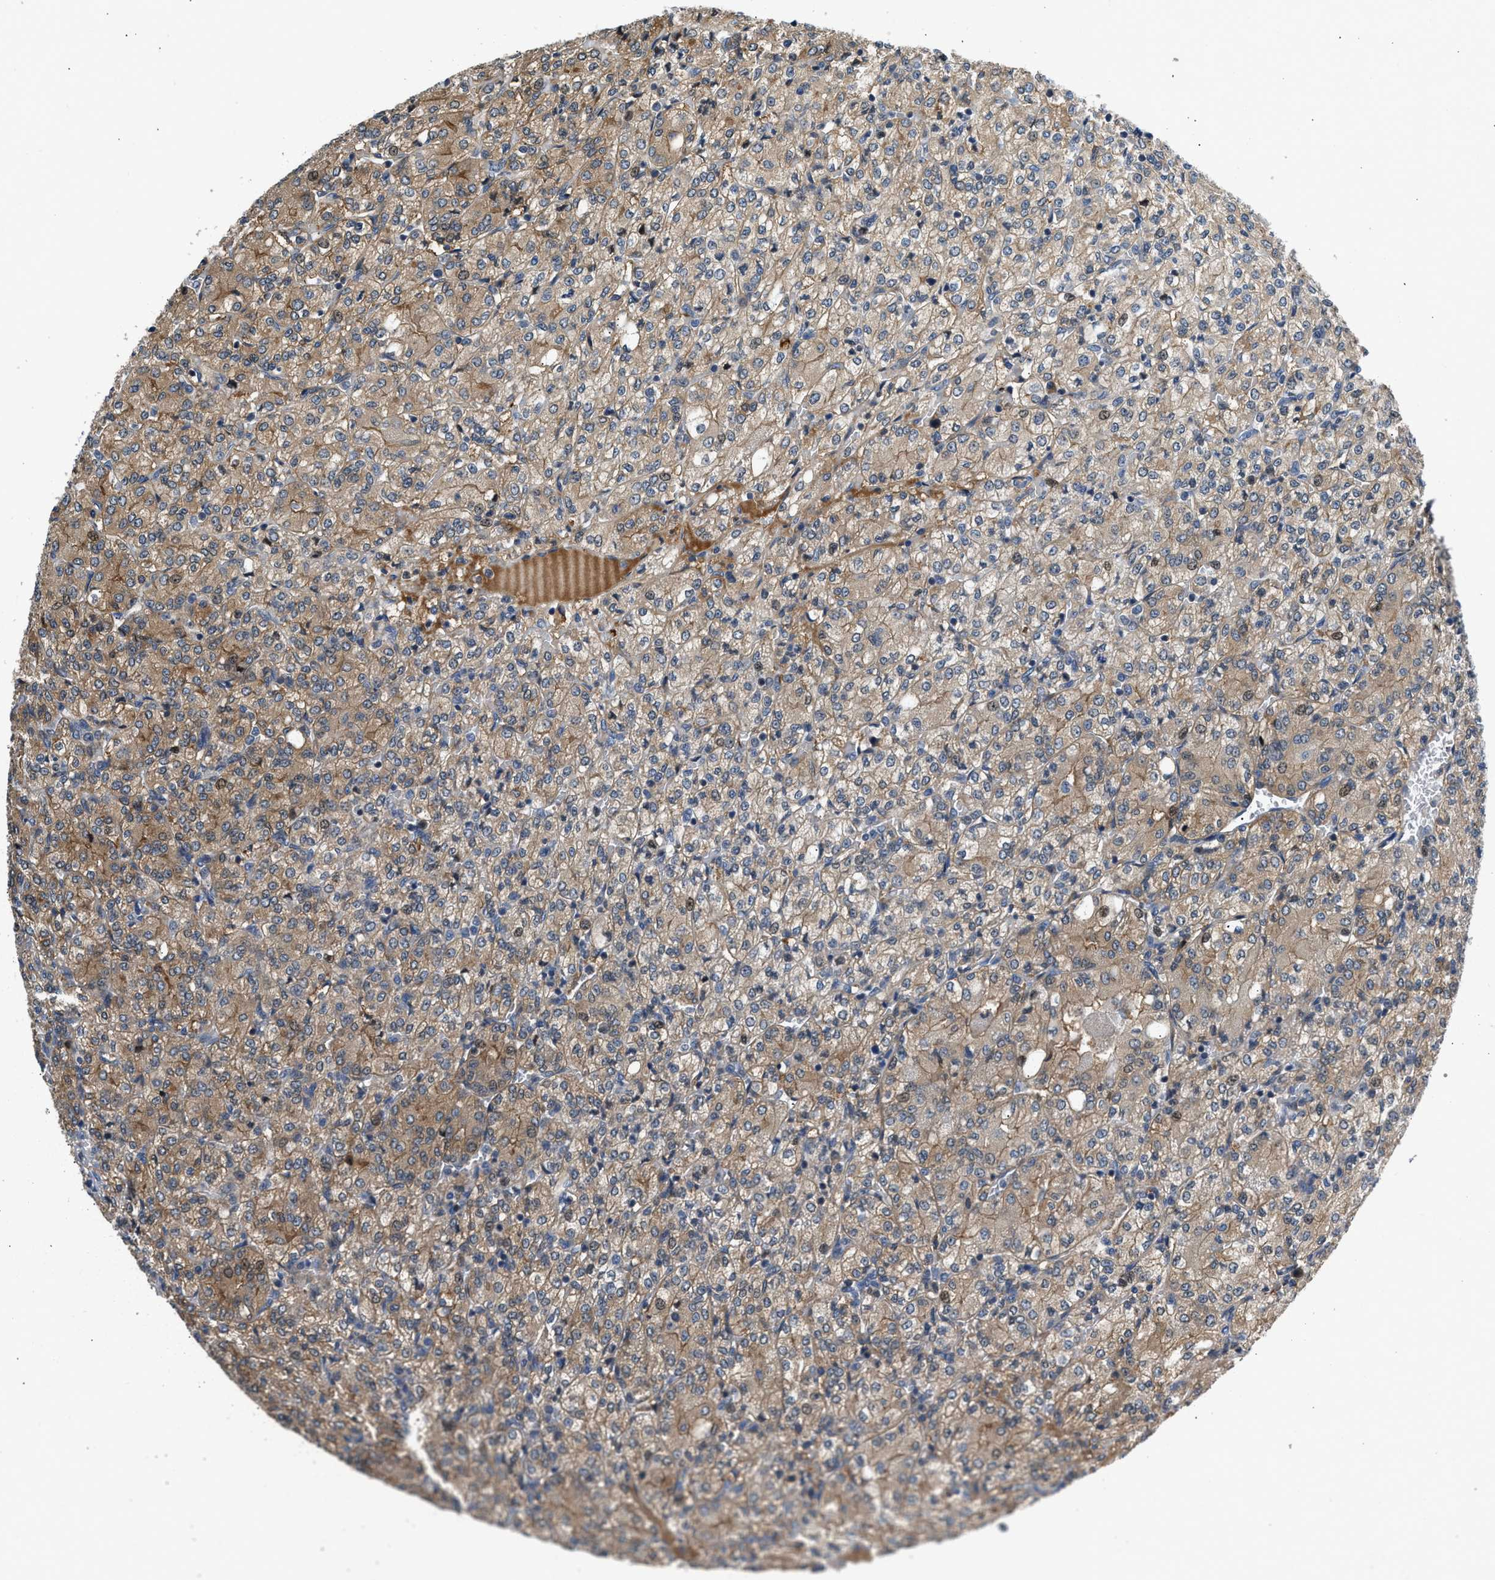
{"staining": {"intensity": "moderate", "quantity": "25%-75%", "location": "cytoplasmic/membranous"}, "tissue": "renal cancer", "cell_type": "Tumor cells", "image_type": "cancer", "snomed": [{"axis": "morphology", "description": "Adenocarcinoma, NOS"}, {"axis": "topography", "description": "Kidney"}], "caption": "A photomicrograph of renal cancer (adenocarcinoma) stained for a protein exhibits moderate cytoplasmic/membranous brown staining in tumor cells. (Stains: DAB in brown, nuclei in blue, Microscopy: brightfield microscopy at high magnification).", "gene": "IL3RA", "patient": {"sex": "male", "age": 77}}